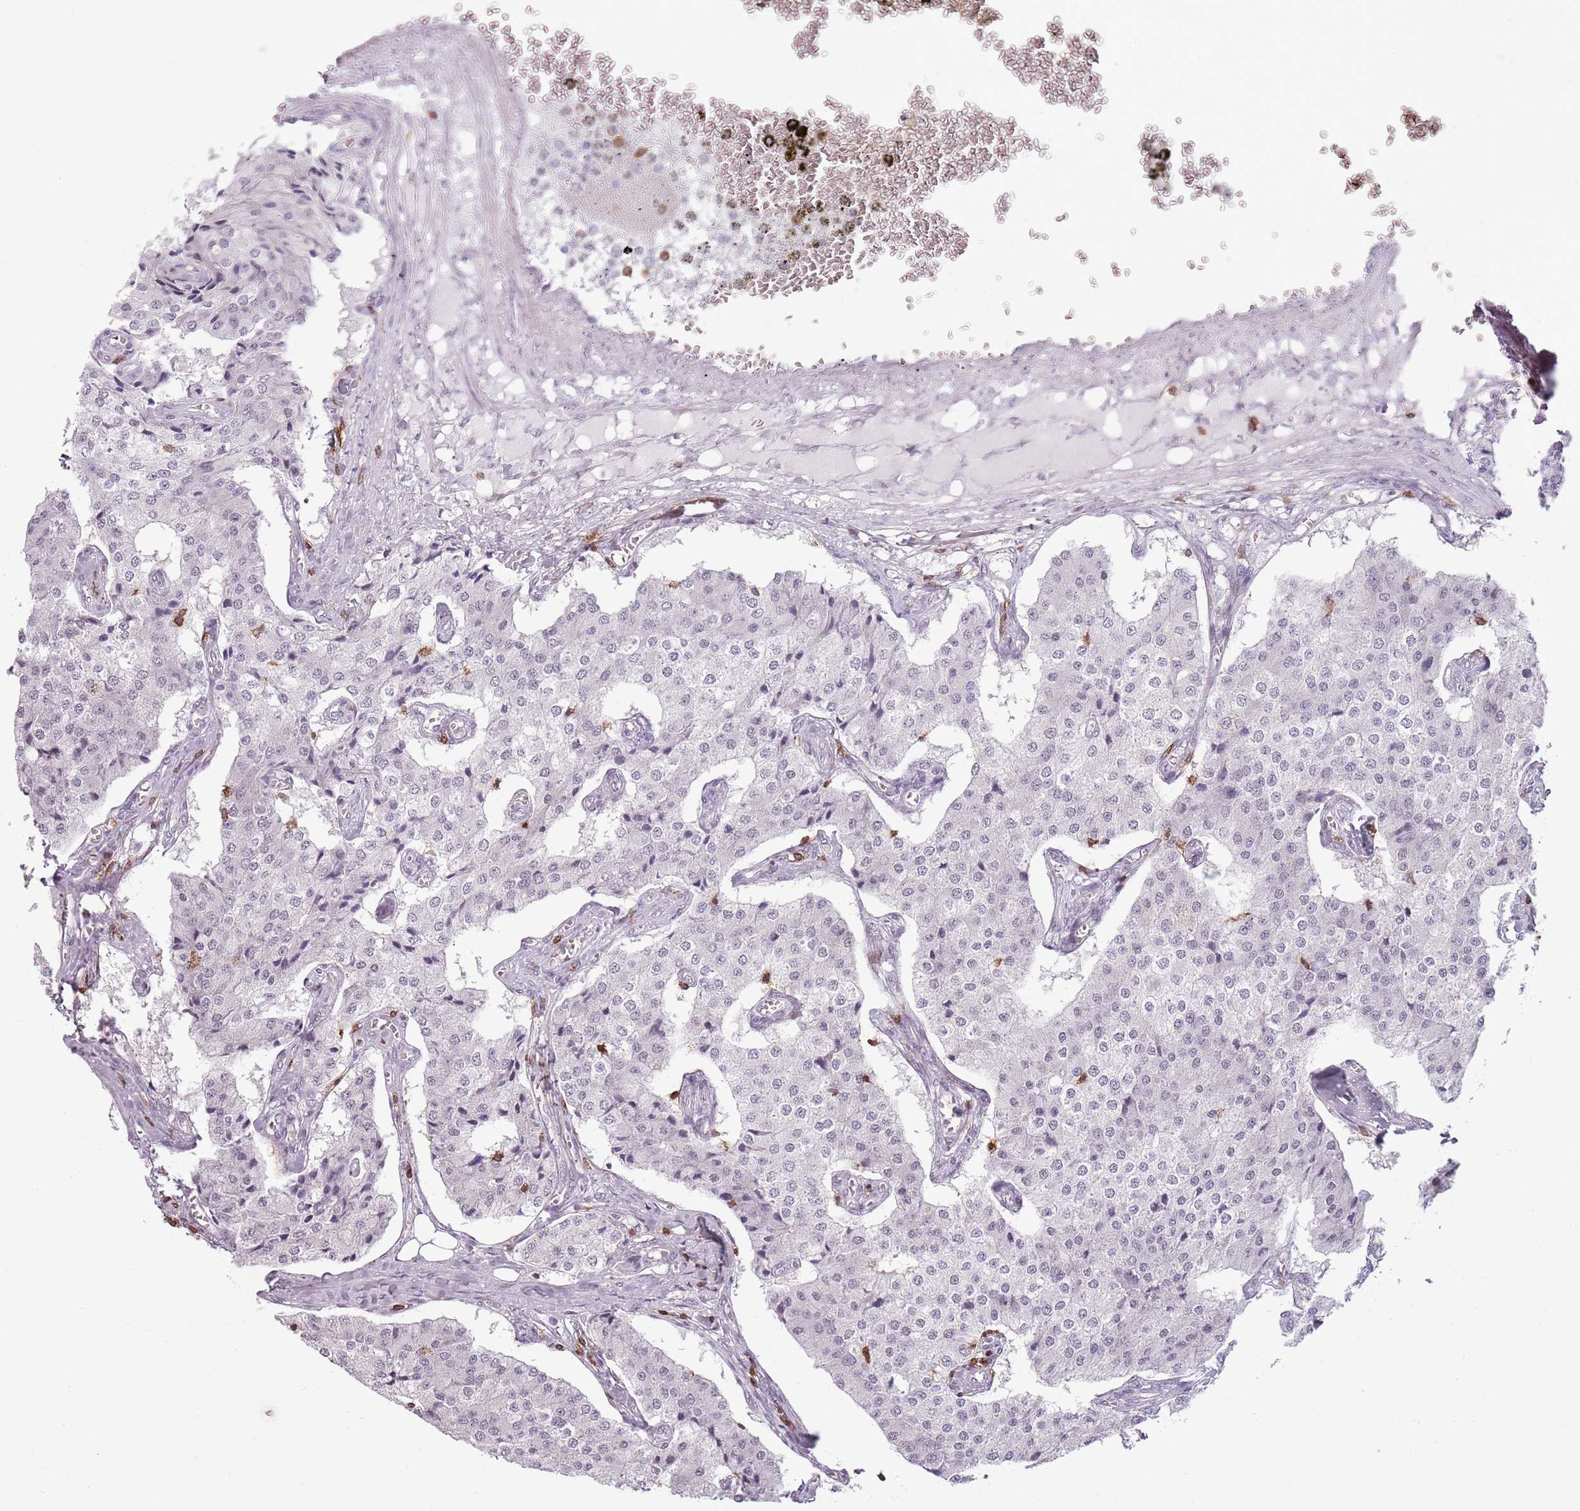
{"staining": {"intensity": "negative", "quantity": "none", "location": "none"}, "tissue": "carcinoid", "cell_type": "Tumor cells", "image_type": "cancer", "snomed": [{"axis": "morphology", "description": "Carcinoid, malignant, NOS"}, {"axis": "topography", "description": "Colon"}], "caption": "The micrograph shows no significant positivity in tumor cells of carcinoid.", "gene": "ZNF583", "patient": {"sex": "female", "age": 52}}